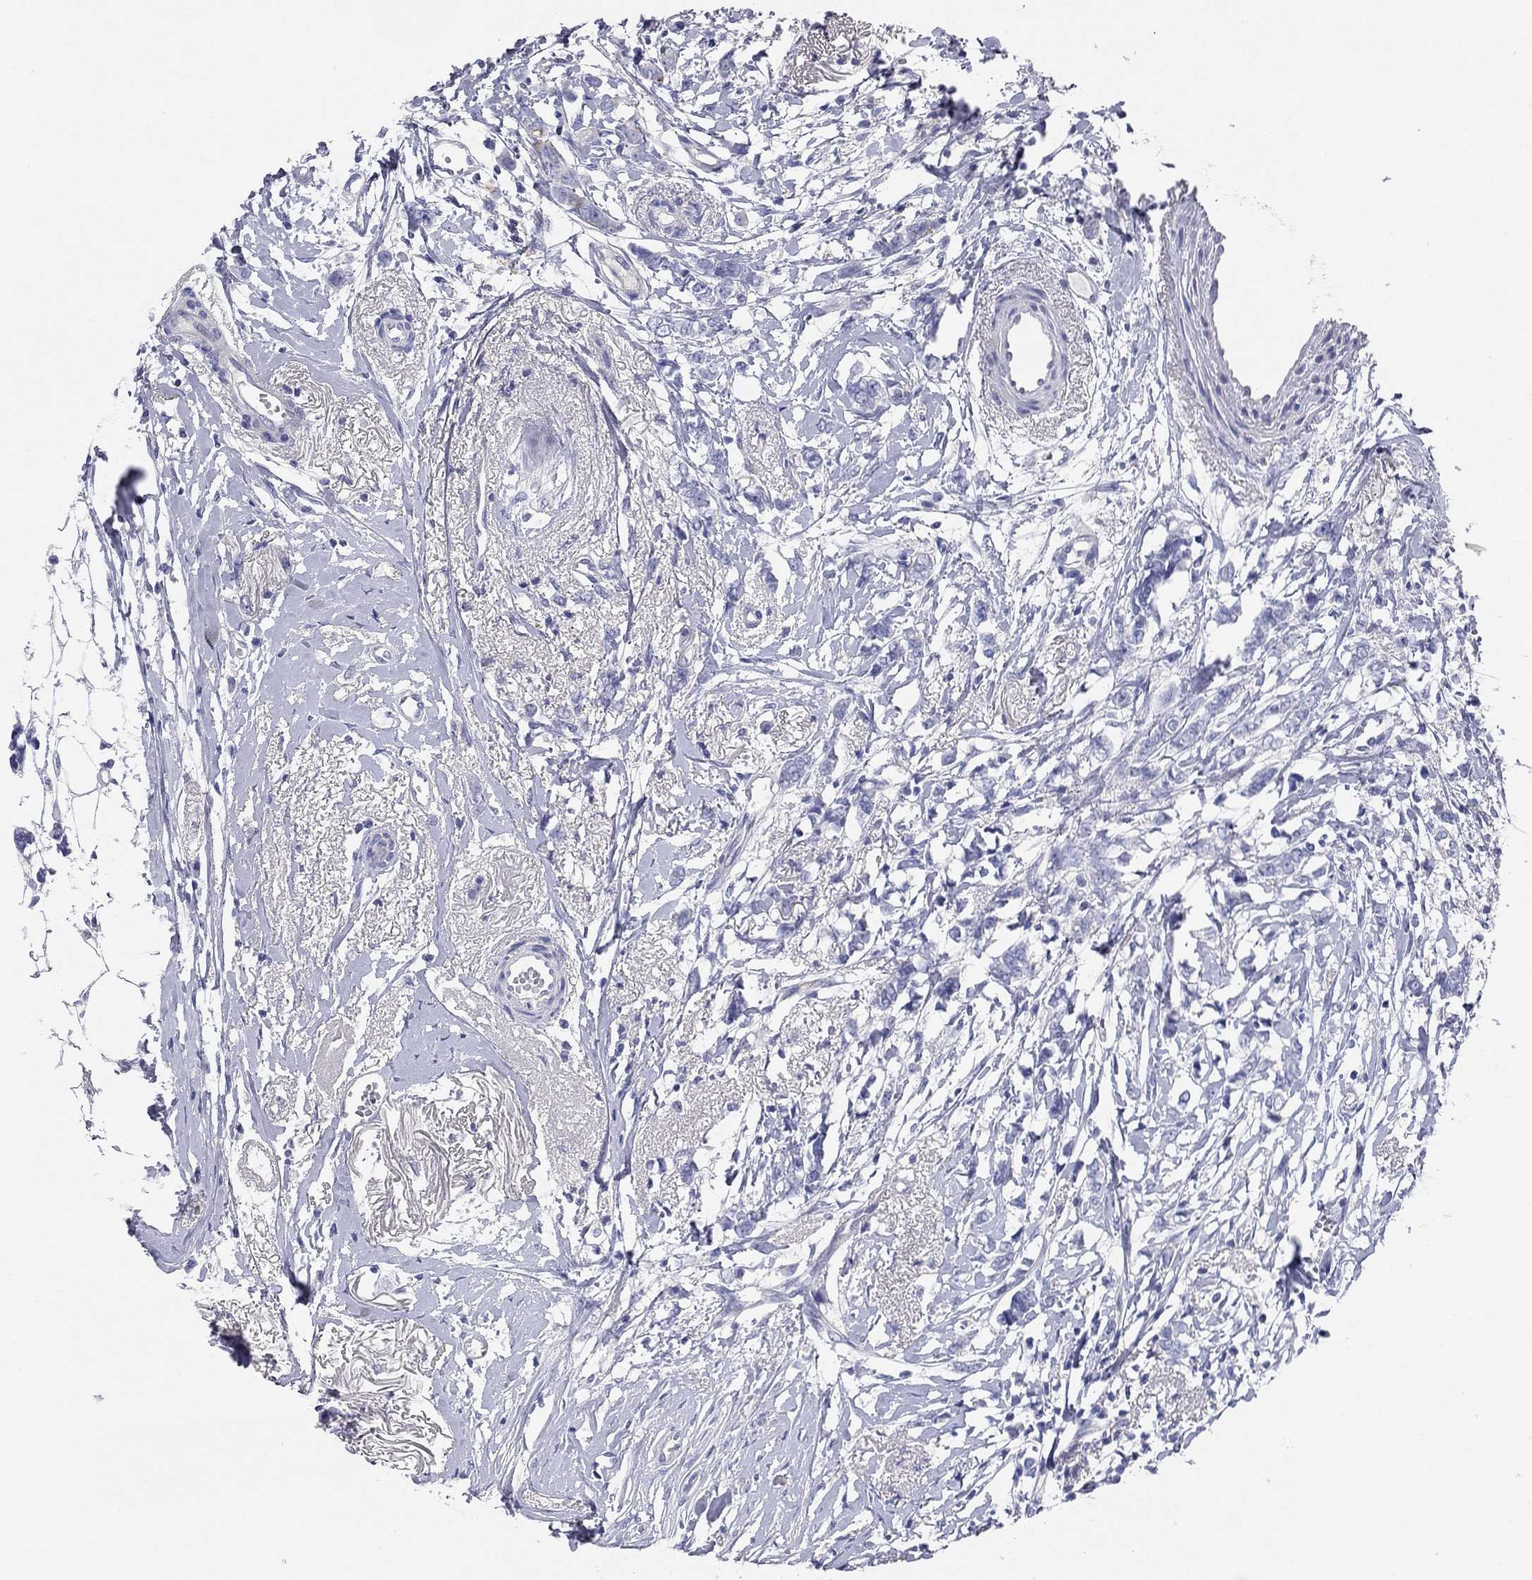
{"staining": {"intensity": "negative", "quantity": "none", "location": "none"}, "tissue": "breast cancer", "cell_type": "Tumor cells", "image_type": "cancer", "snomed": [{"axis": "morphology", "description": "Duct carcinoma"}, {"axis": "topography", "description": "Breast"}], "caption": "Micrograph shows no protein expression in tumor cells of breast infiltrating ductal carcinoma tissue. The staining was performed using DAB (3,3'-diaminobenzidine) to visualize the protein expression in brown, while the nuclei were stained in blue with hematoxylin (Magnification: 20x).", "gene": "TMEM221", "patient": {"sex": "female", "age": 40}}